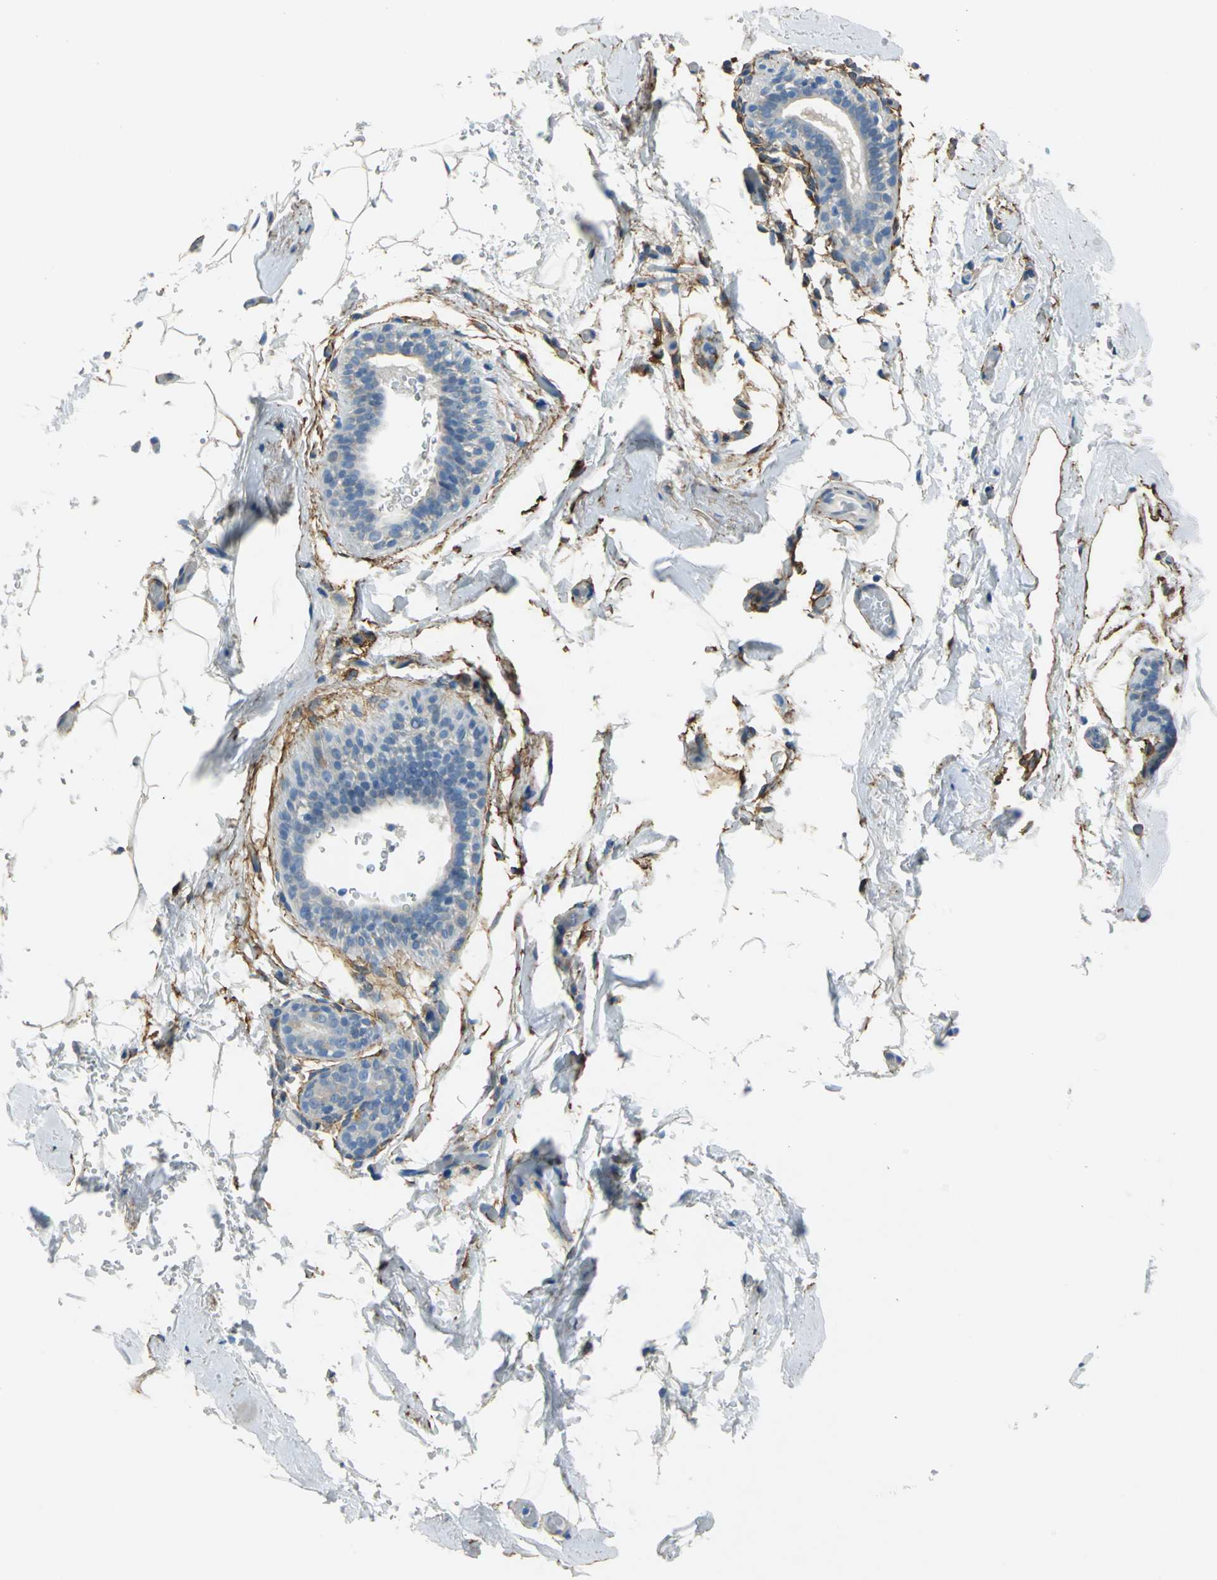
{"staining": {"intensity": "negative", "quantity": "none", "location": "none"}, "tissue": "breast", "cell_type": "Adipocytes", "image_type": "normal", "snomed": [{"axis": "morphology", "description": "Normal tissue, NOS"}, {"axis": "topography", "description": "Breast"}, {"axis": "topography", "description": "Soft tissue"}], "caption": "Immunohistochemistry of benign breast demonstrates no positivity in adipocytes.", "gene": "AKAP12", "patient": {"sex": "female", "age": 75}}